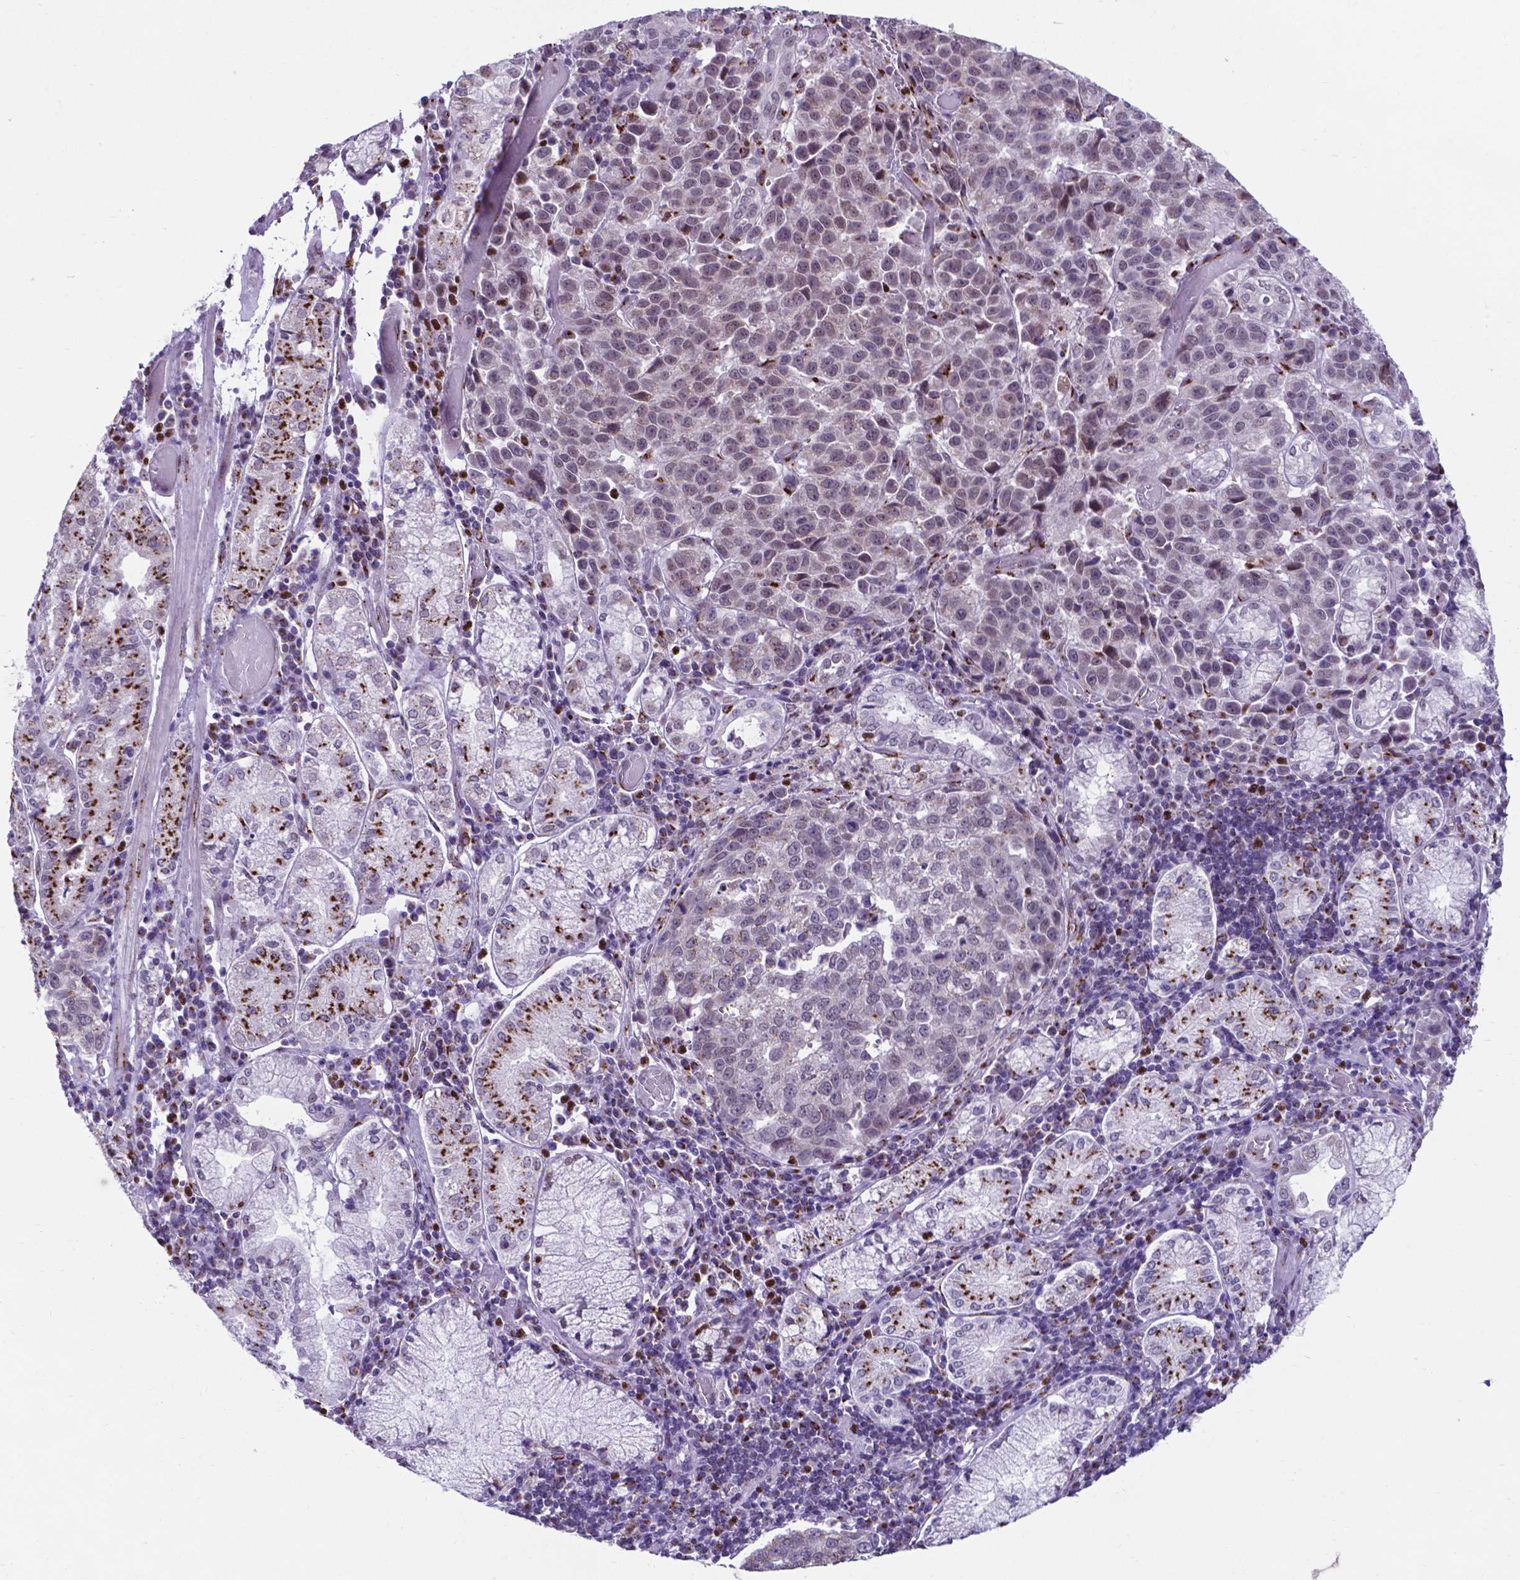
{"staining": {"intensity": "negative", "quantity": "none", "location": "none"}, "tissue": "stomach cancer", "cell_type": "Tumor cells", "image_type": "cancer", "snomed": [{"axis": "morphology", "description": "Adenocarcinoma, NOS"}, {"axis": "topography", "description": "Stomach"}], "caption": "The micrograph shows no significant positivity in tumor cells of stomach cancer. The staining is performed using DAB (3,3'-diaminobenzidine) brown chromogen with nuclei counter-stained in using hematoxylin.", "gene": "MRPL10", "patient": {"sex": "male", "age": 93}}